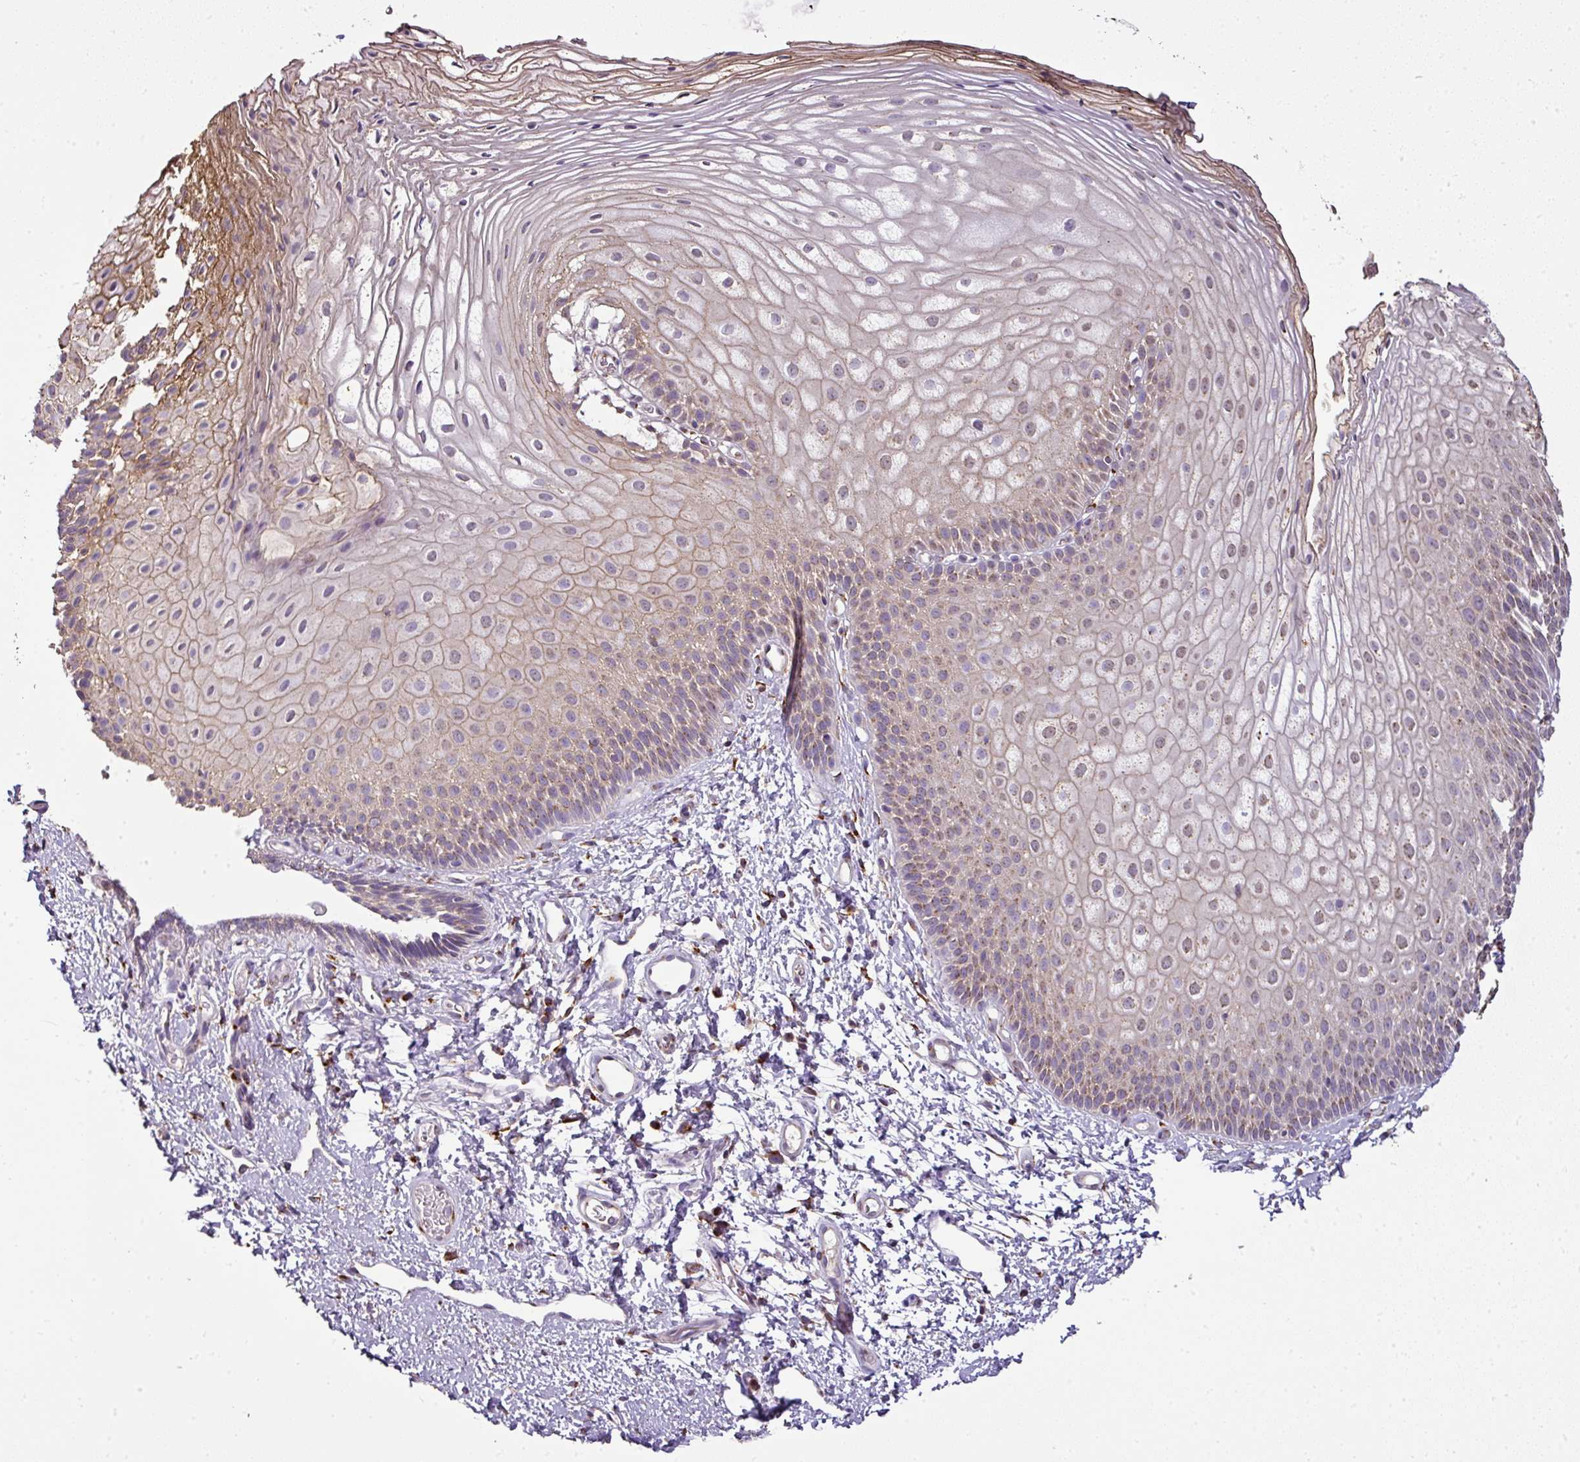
{"staining": {"intensity": "weak", "quantity": "25%-75%", "location": "cytoplasmic/membranous,nuclear"}, "tissue": "skin", "cell_type": "Epidermal cells", "image_type": "normal", "snomed": [{"axis": "morphology", "description": "Normal tissue, NOS"}, {"axis": "topography", "description": "Anal"}], "caption": "Benign skin displays weak cytoplasmic/membranous,nuclear staining in approximately 25%-75% of epidermal cells (Brightfield microscopy of DAB IHC at high magnification)..", "gene": "JPH2", "patient": {"sex": "female", "age": 40}}